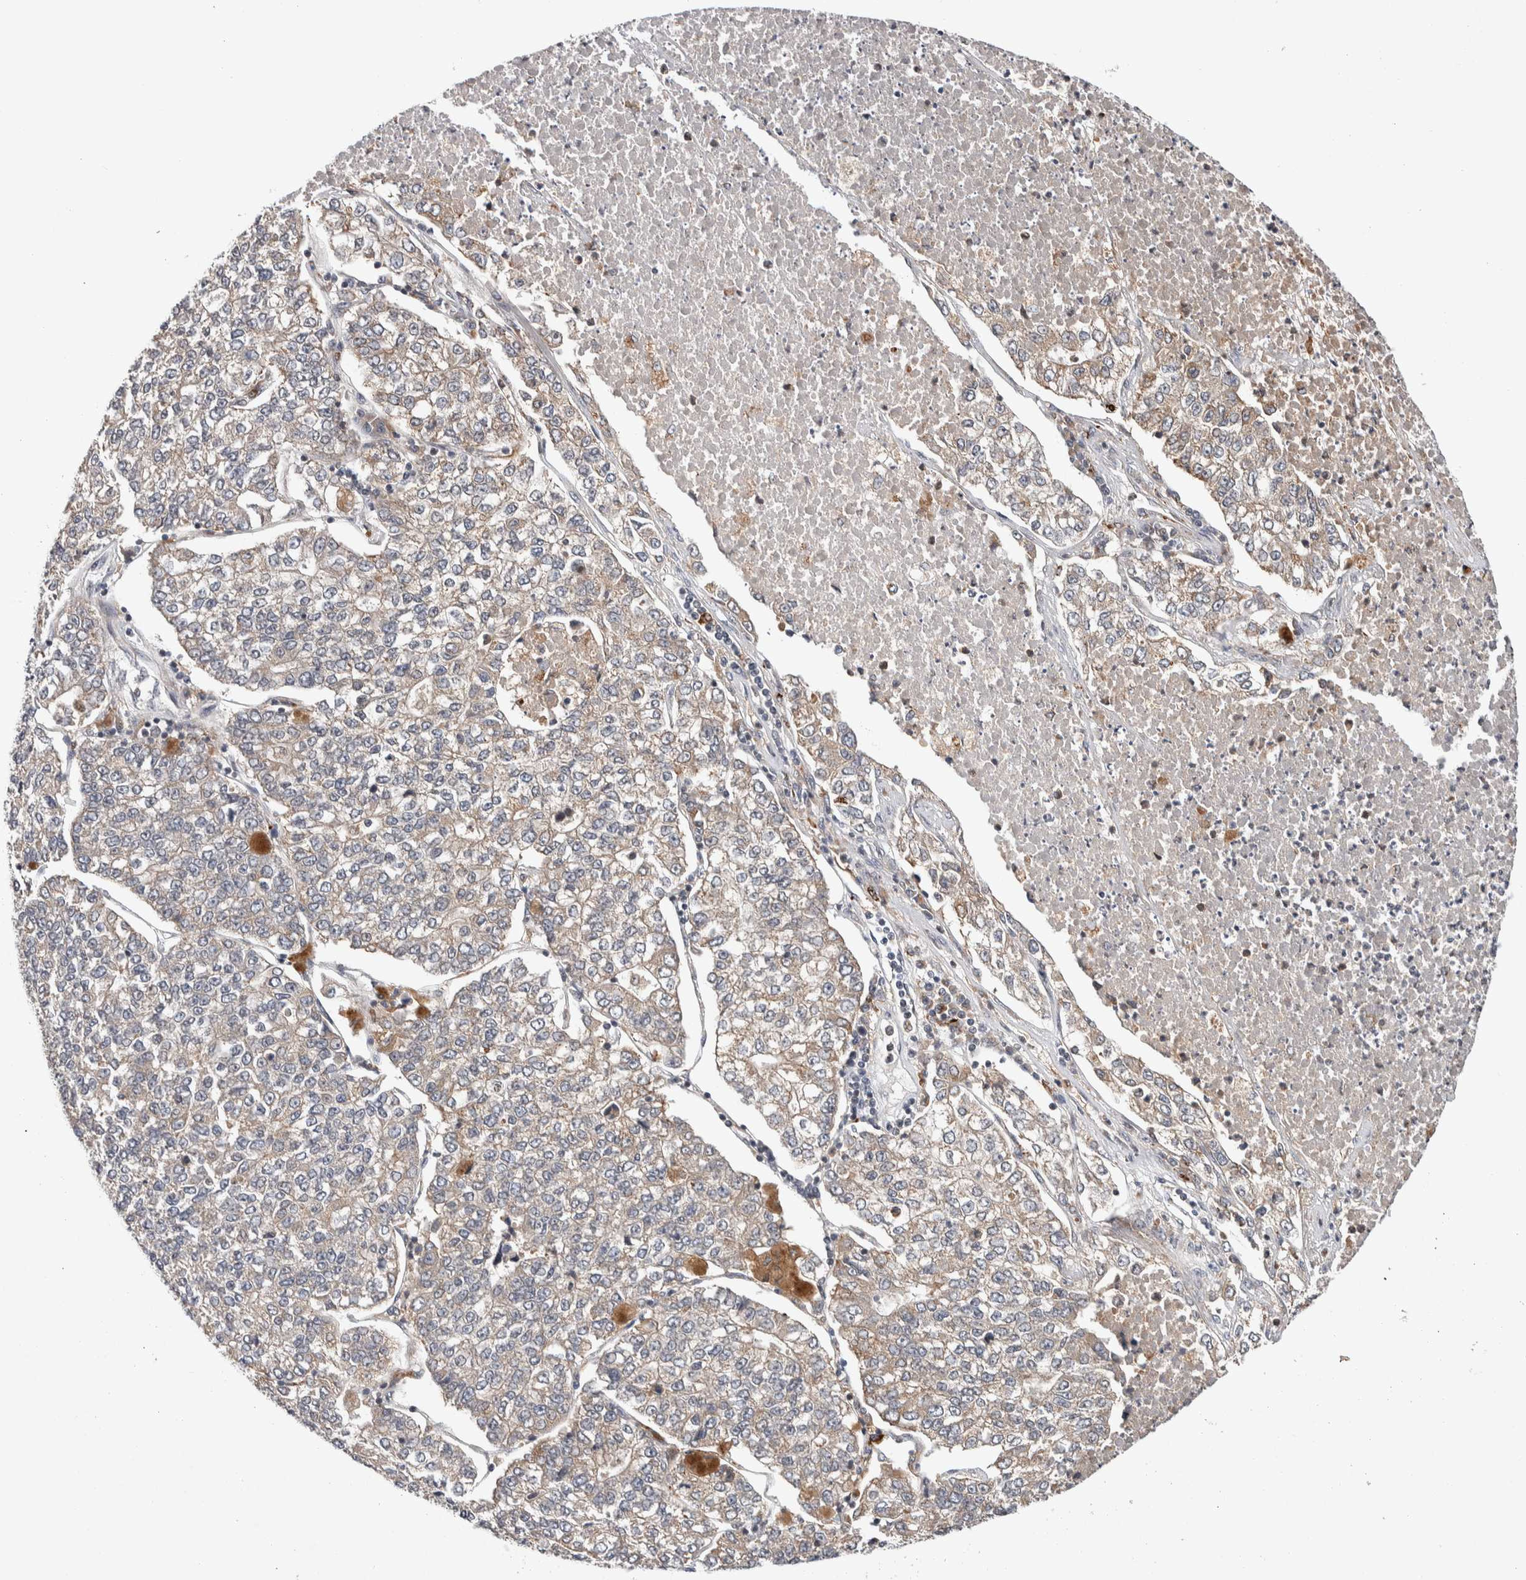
{"staining": {"intensity": "weak", "quantity": "<25%", "location": "cytoplasmic/membranous"}, "tissue": "lung cancer", "cell_type": "Tumor cells", "image_type": "cancer", "snomed": [{"axis": "morphology", "description": "Adenocarcinoma, NOS"}, {"axis": "topography", "description": "Lung"}], "caption": "The image demonstrates no staining of tumor cells in lung adenocarcinoma.", "gene": "KCNK1", "patient": {"sex": "male", "age": 49}}